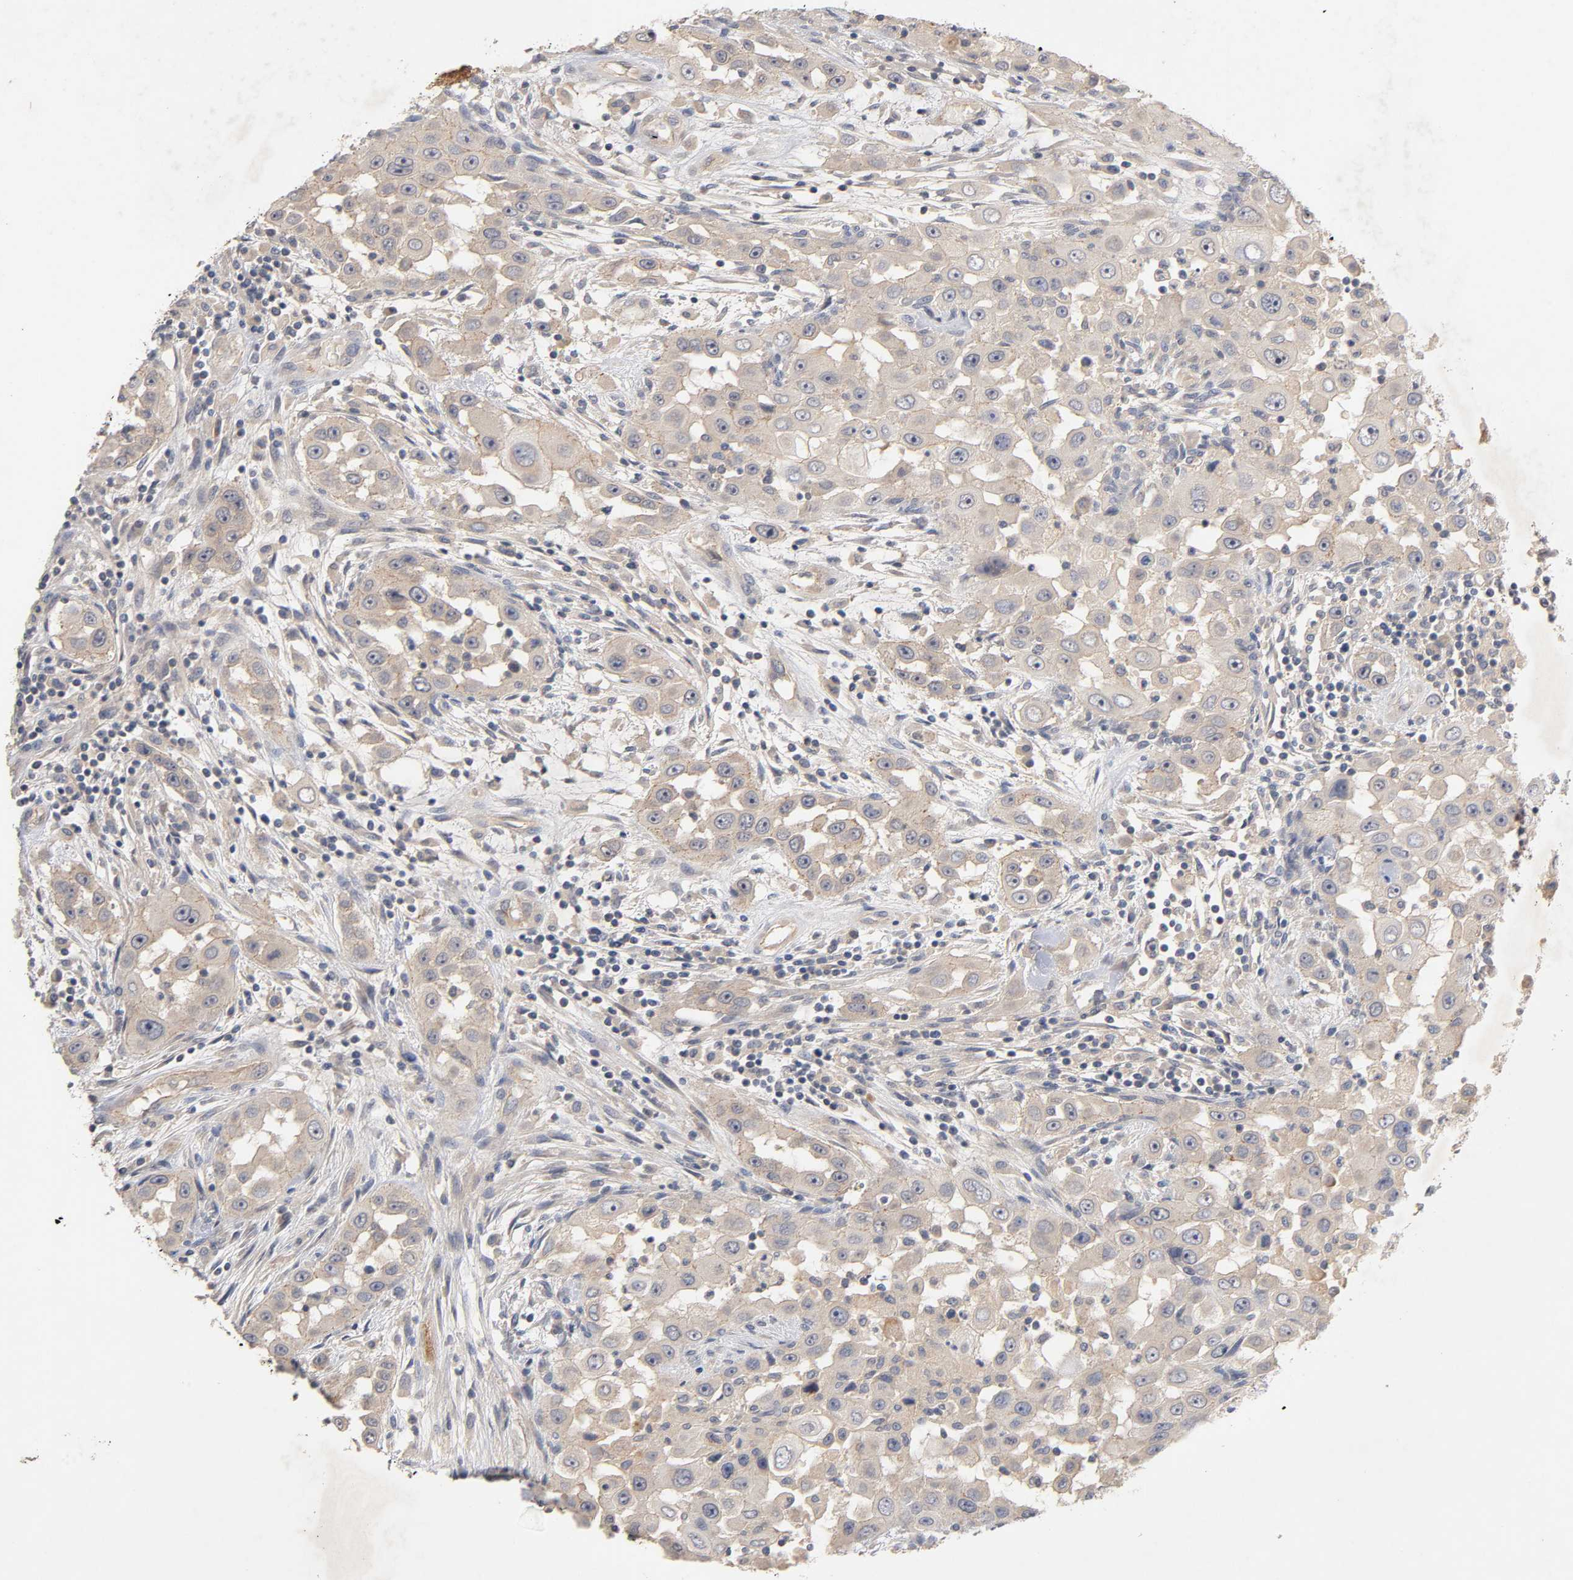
{"staining": {"intensity": "weak", "quantity": ">75%", "location": "cytoplasmic/membranous"}, "tissue": "head and neck cancer", "cell_type": "Tumor cells", "image_type": "cancer", "snomed": [{"axis": "morphology", "description": "Carcinoma, NOS"}, {"axis": "topography", "description": "Head-Neck"}], "caption": "Human head and neck carcinoma stained with a protein marker demonstrates weak staining in tumor cells.", "gene": "PDZD11", "patient": {"sex": "male", "age": 87}}